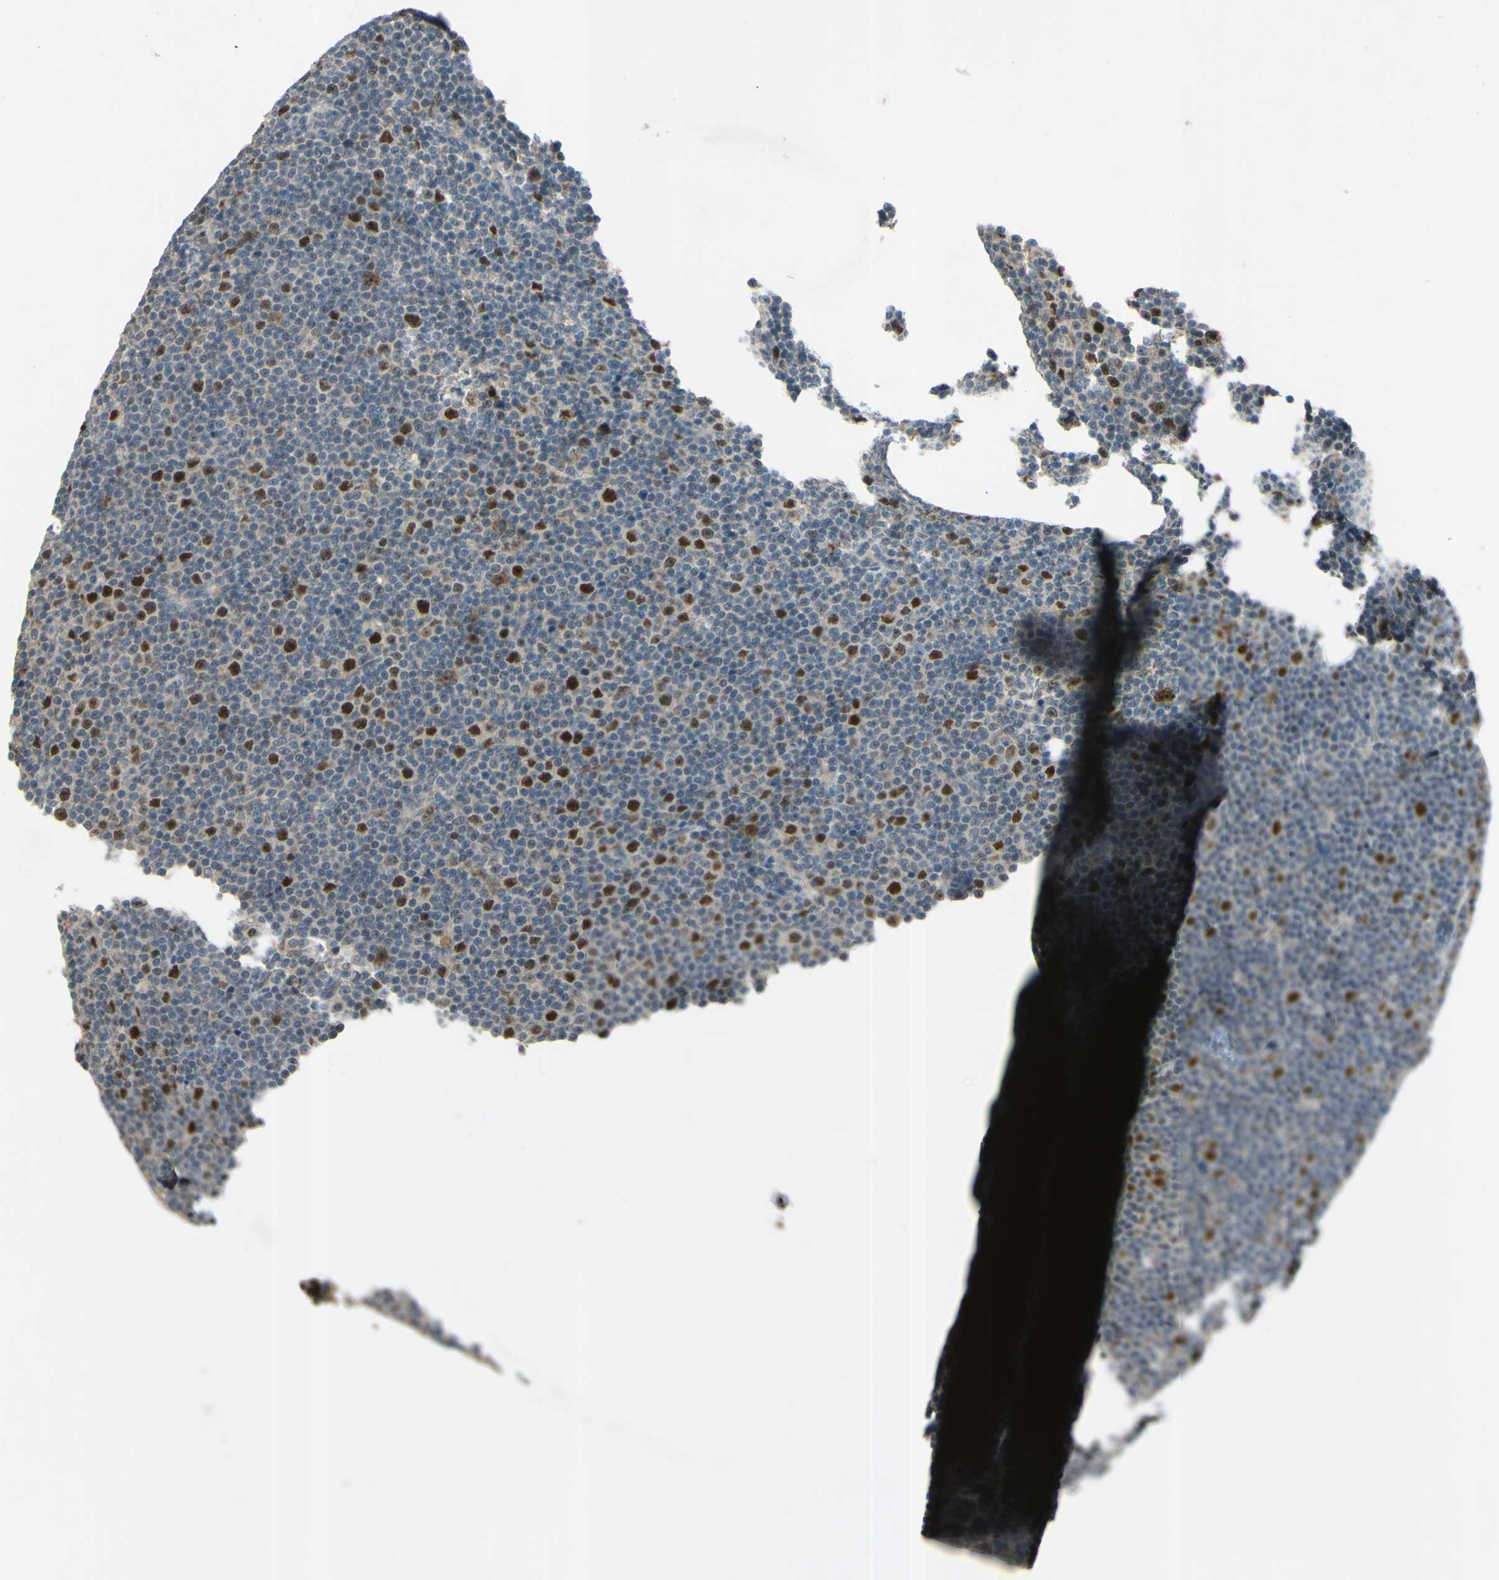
{"staining": {"intensity": "strong", "quantity": "<25%", "location": "nuclear"}, "tissue": "lymphoma", "cell_type": "Tumor cells", "image_type": "cancer", "snomed": [{"axis": "morphology", "description": "Malignant lymphoma, non-Hodgkin's type, Low grade"}, {"axis": "topography", "description": "Lymph node"}], "caption": "Human lymphoma stained for a protein (brown) displays strong nuclear positive positivity in approximately <25% of tumor cells.", "gene": "RAD18", "patient": {"sex": "female", "age": 67}}